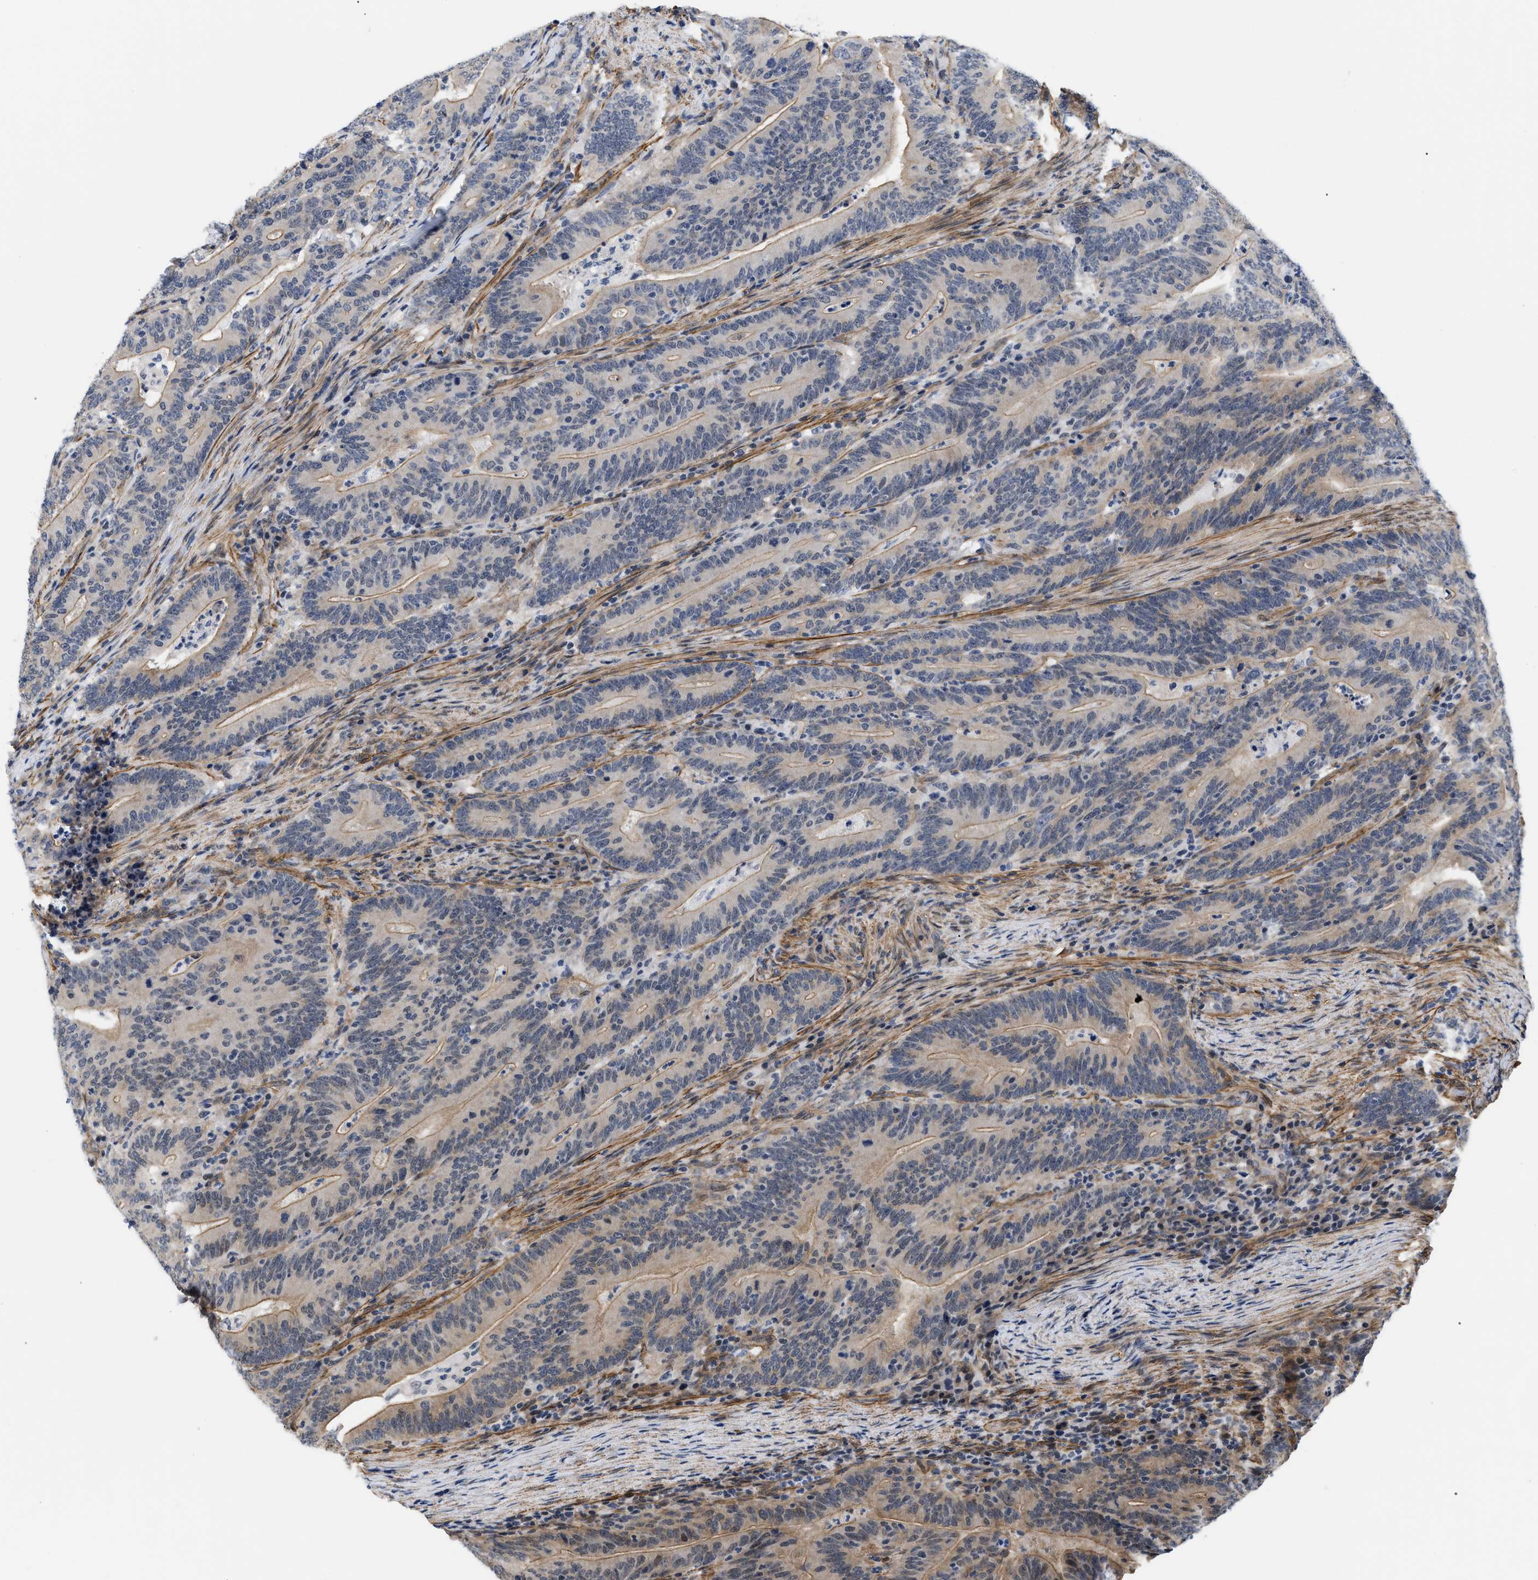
{"staining": {"intensity": "moderate", "quantity": "25%-75%", "location": "cytoplasmic/membranous"}, "tissue": "colorectal cancer", "cell_type": "Tumor cells", "image_type": "cancer", "snomed": [{"axis": "morphology", "description": "Adenocarcinoma, NOS"}, {"axis": "topography", "description": "Colon"}], "caption": "Immunohistochemistry (IHC) photomicrograph of colorectal adenocarcinoma stained for a protein (brown), which exhibits medium levels of moderate cytoplasmic/membranous positivity in approximately 25%-75% of tumor cells.", "gene": "GPRASP2", "patient": {"sex": "female", "age": 66}}